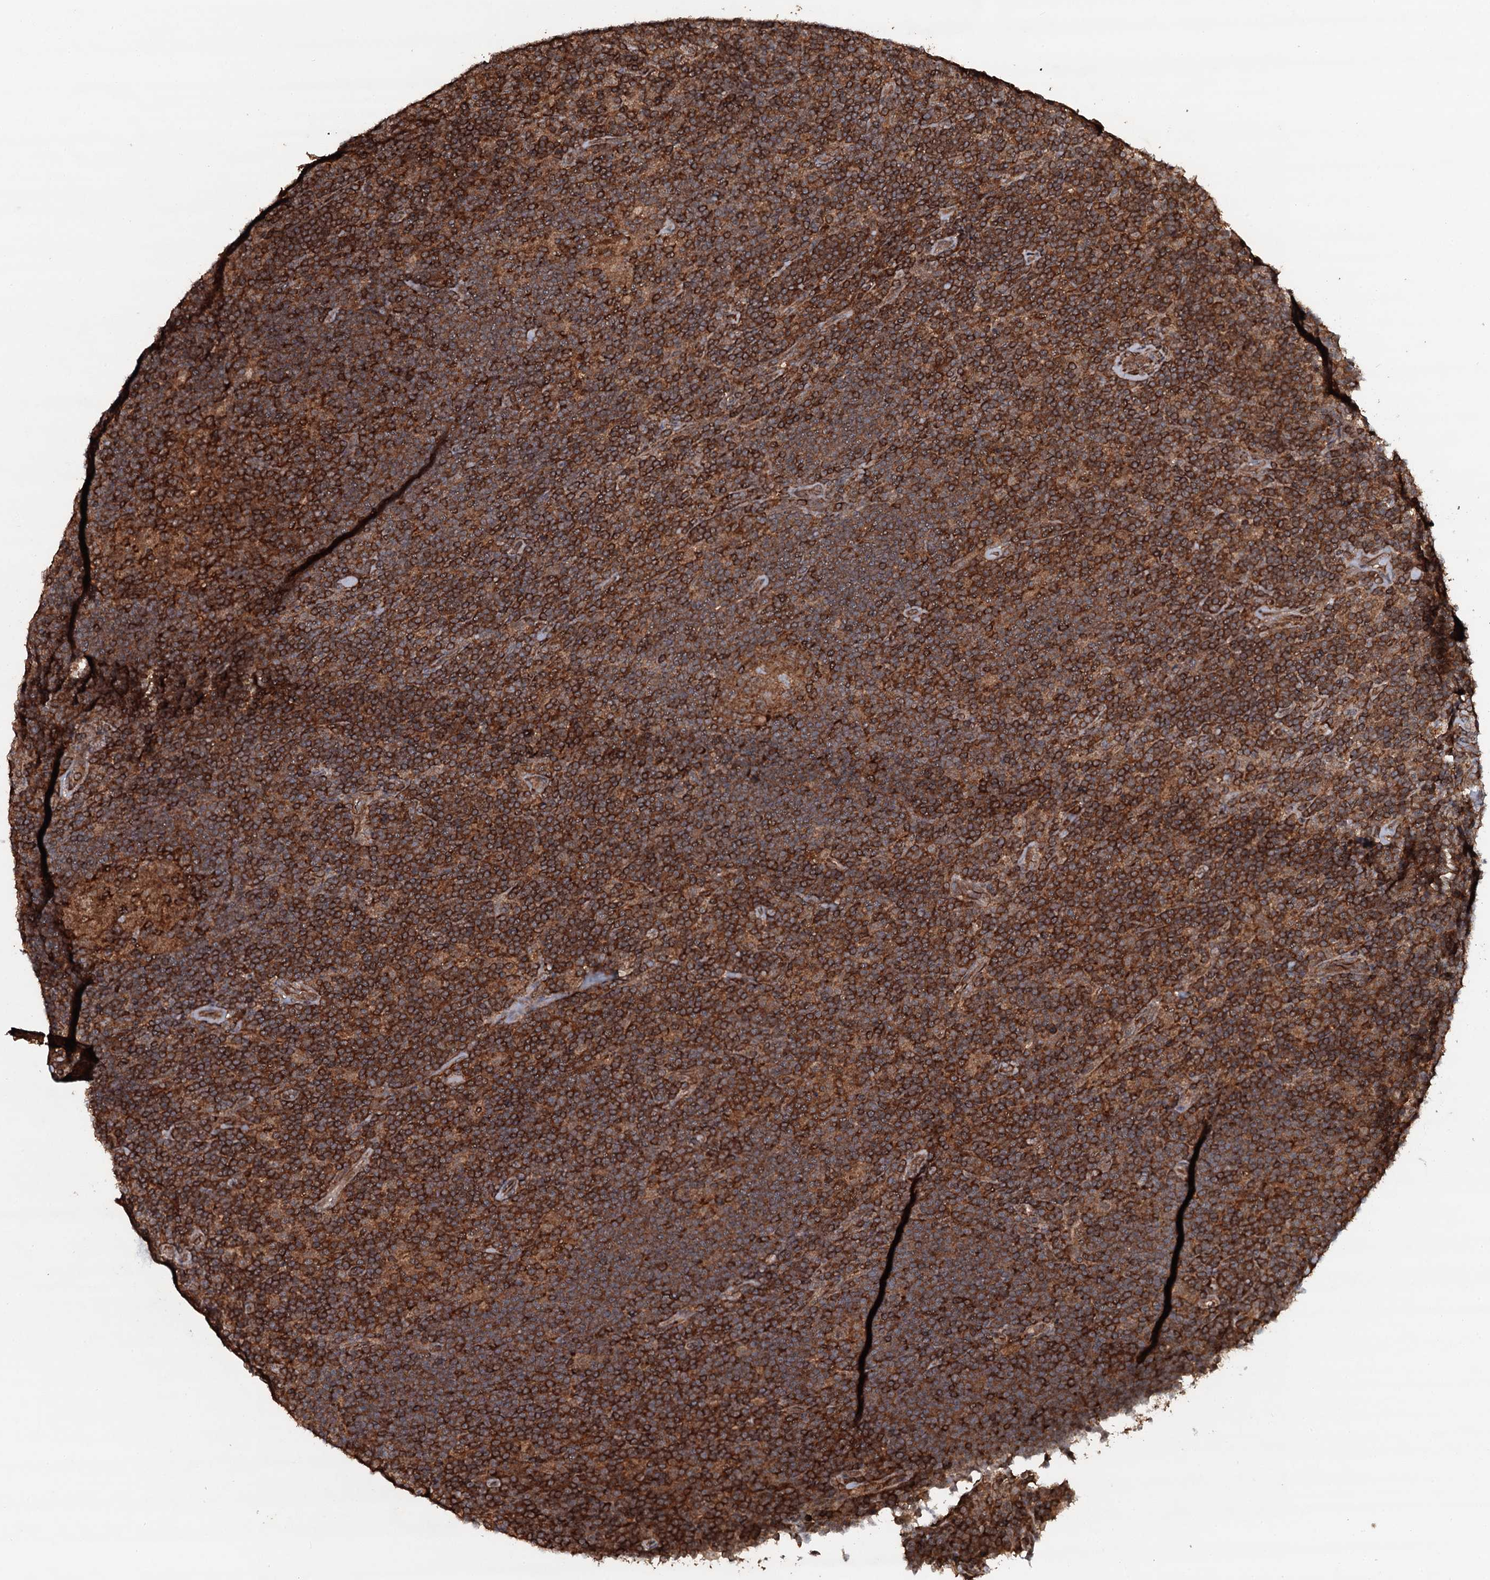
{"staining": {"intensity": "moderate", "quantity": ">75%", "location": "cytoplasmic/membranous"}, "tissue": "lymphoma", "cell_type": "Tumor cells", "image_type": "cancer", "snomed": [{"axis": "morphology", "description": "Hodgkin's disease, NOS"}, {"axis": "topography", "description": "Lymph node"}], "caption": "Hodgkin's disease was stained to show a protein in brown. There is medium levels of moderate cytoplasmic/membranous staining in approximately >75% of tumor cells. The protein is shown in brown color, while the nuclei are stained blue.", "gene": "ADGRG3", "patient": {"sex": "female", "age": 57}}